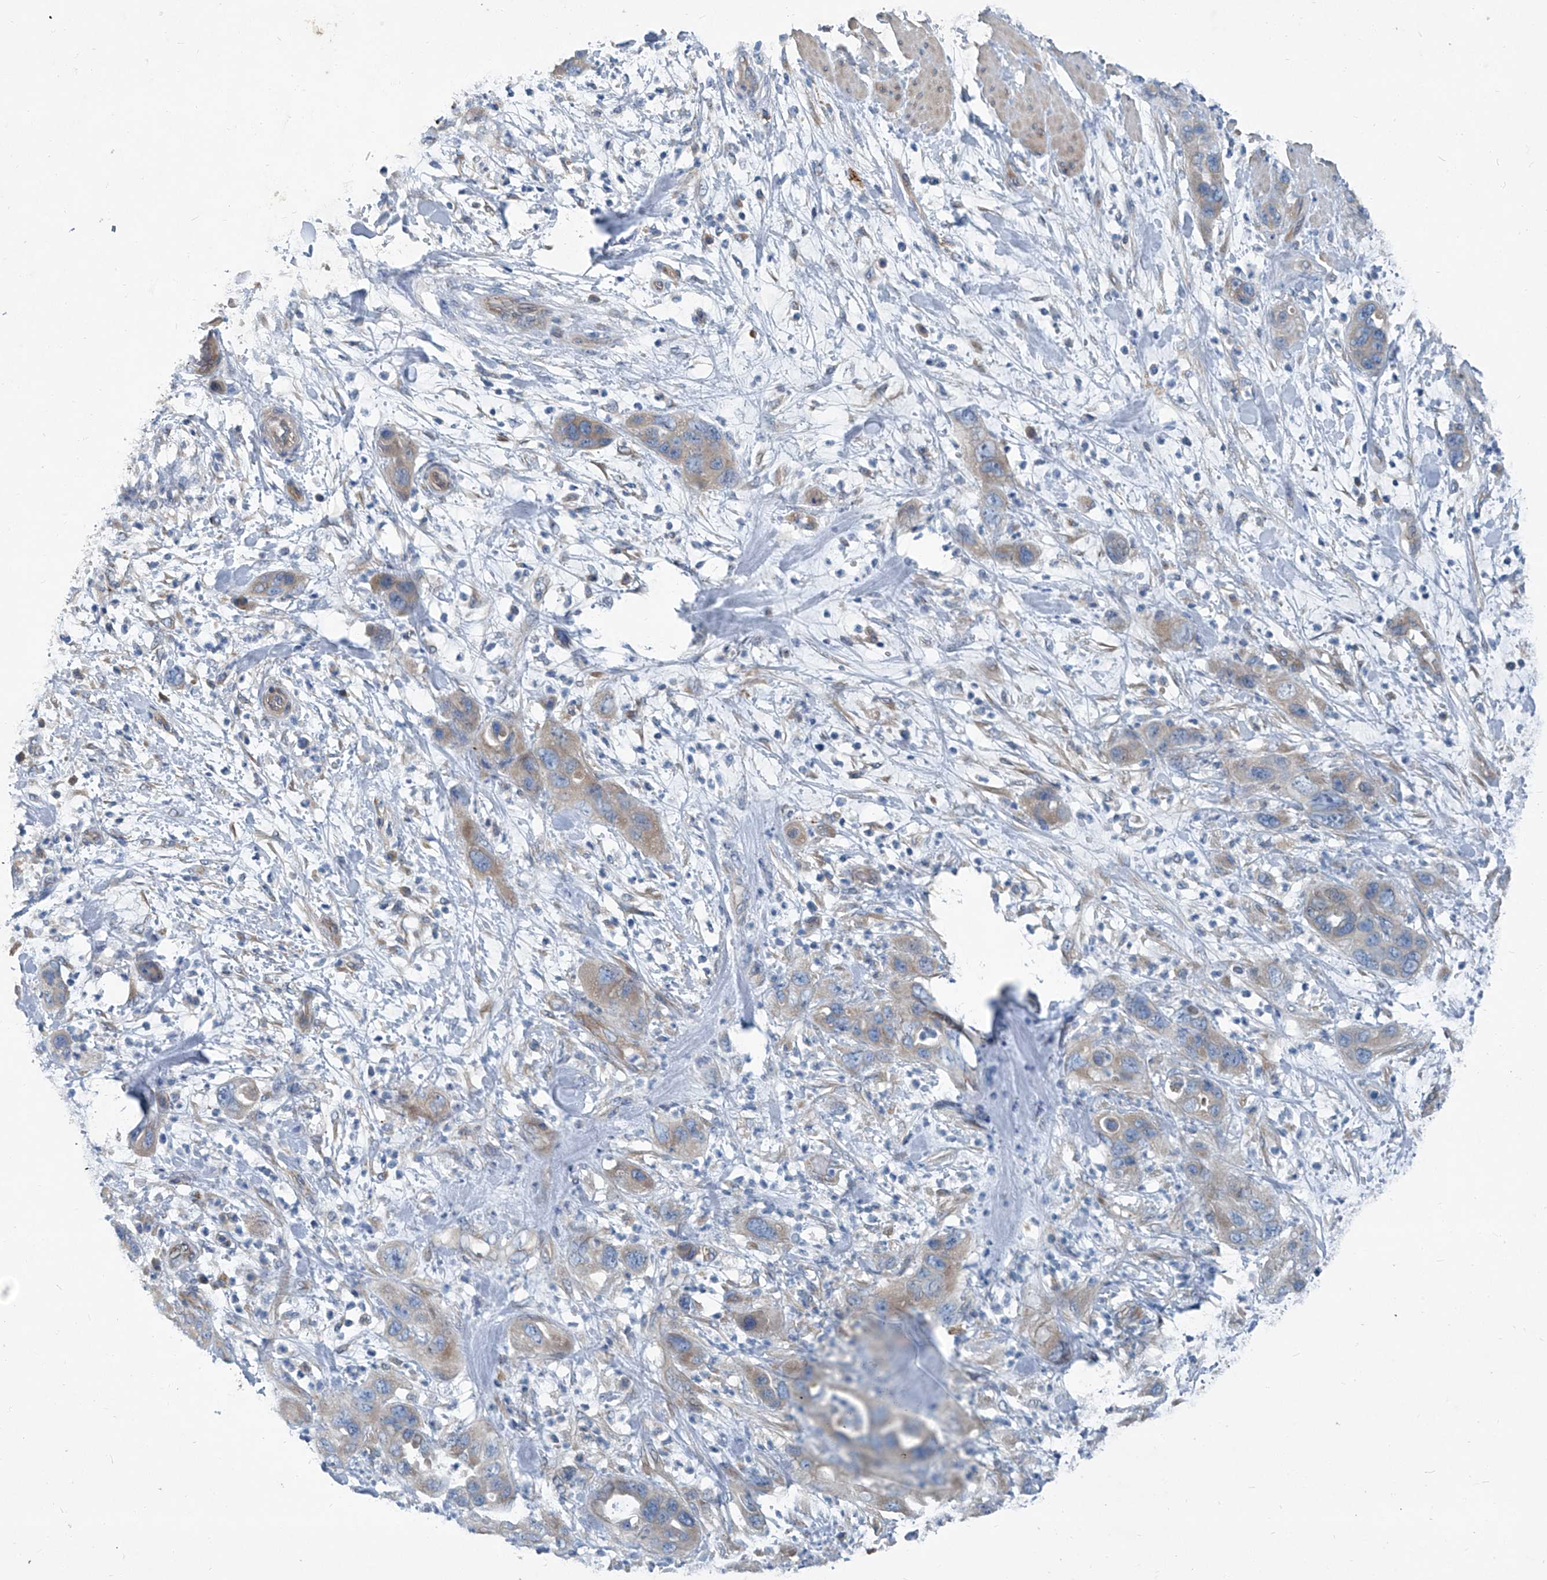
{"staining": {"intensity": "weak", "quantity": "25%-75%", "location": "cytoplasmic/membranous"}, "tissue": "pancreatic cancer", "cell_type": "Tumor cells", "image_type": "cancer", "snomed": [{"axis": "morphology", "description": "Adenocarcinoma, NOS"}, {"axis": "topography", "description": "Pancreas"}], "caption": "Protein analysis of pancreatic adenocarcinoma tissue demonstrates weak cytoplasmic/membranous expression in approximately 25%-75% of tumor cells. The staining was performed using DAB to visualize the protein expression in brown, while the nuclei were stained in blue with hematoxylin (Magnification: 20x).", "gene": "SLC26A11", "patient": {"sex": "female", "age": 71}}